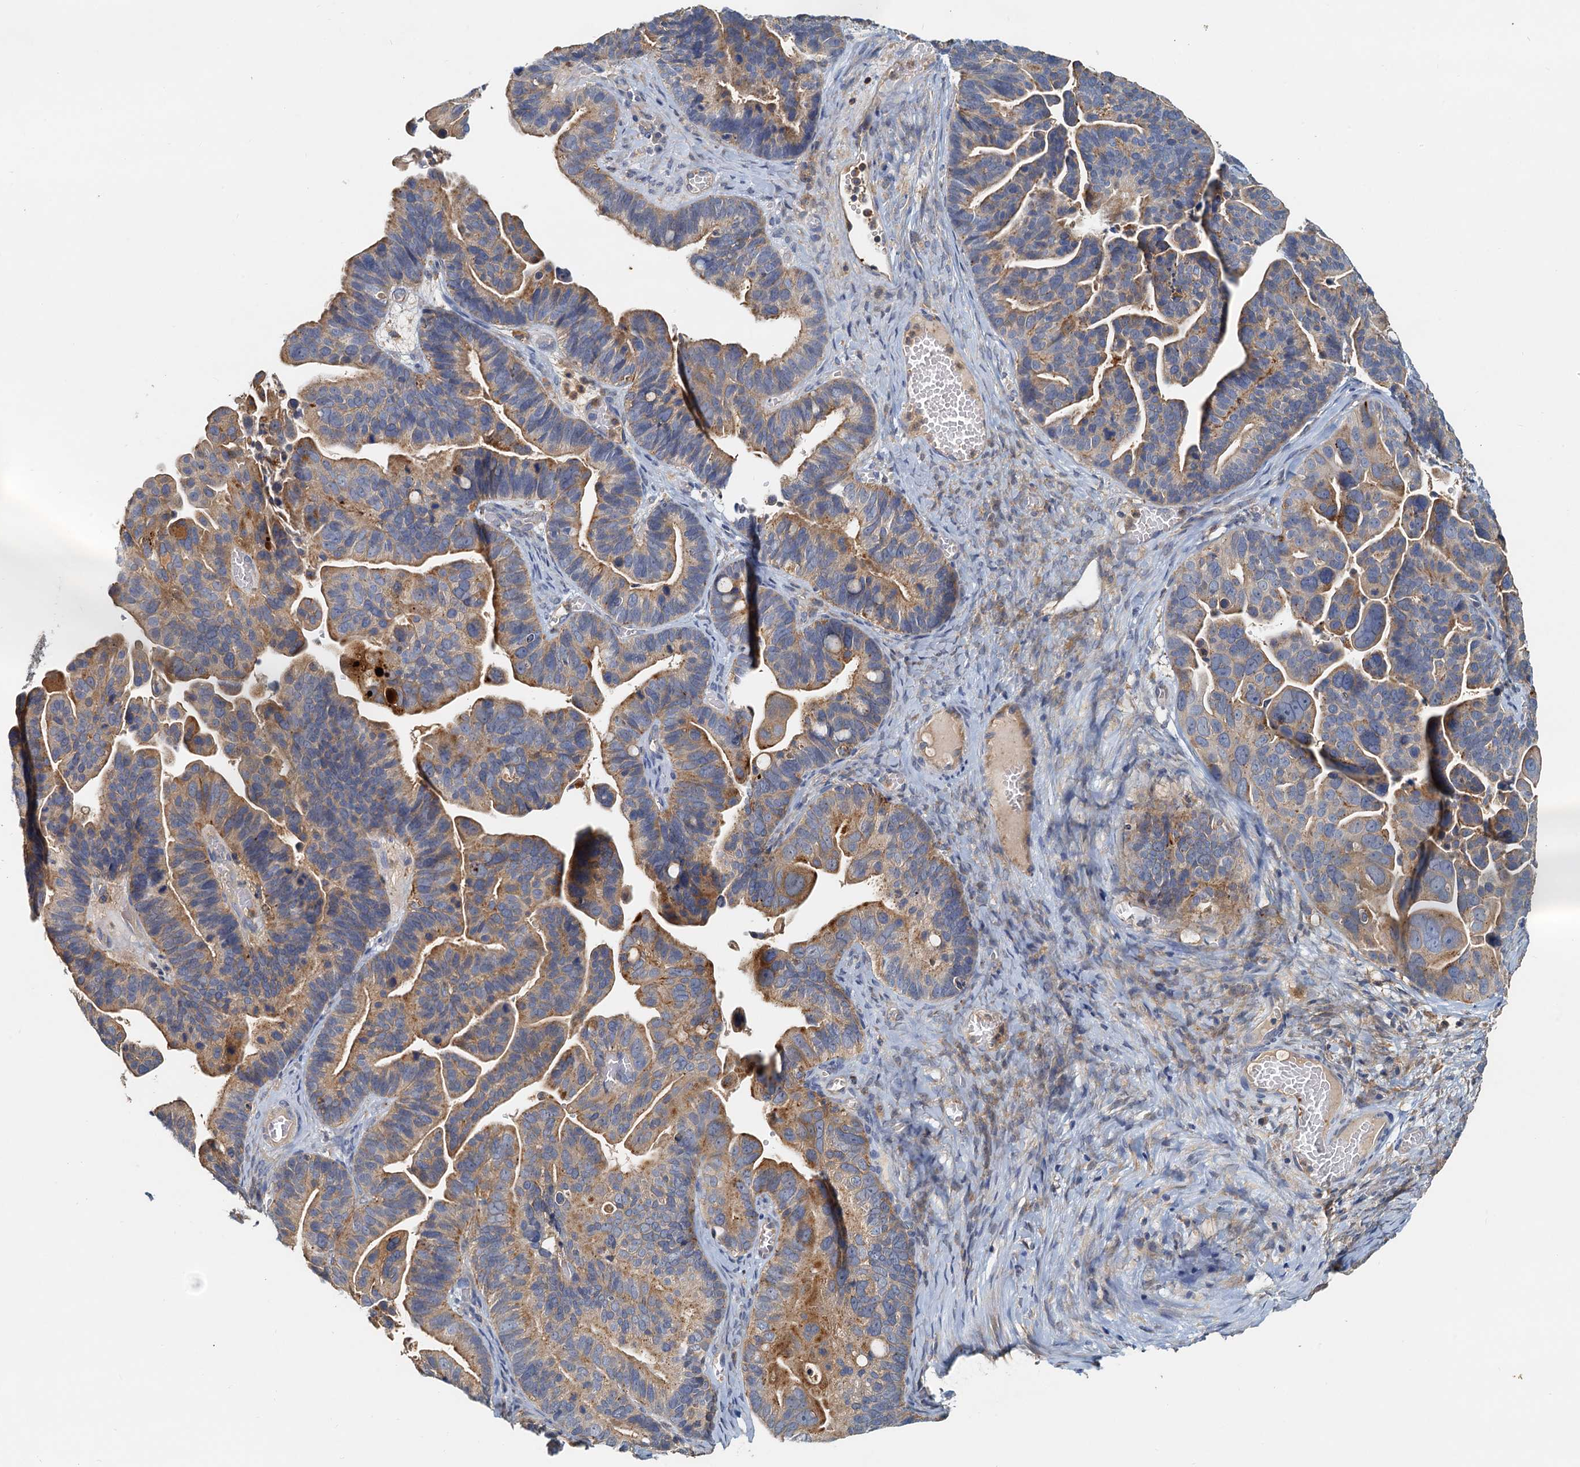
{"staining": {"intensity": "moderate", "quantity": ">75%", "location": "cytoplasmic/membranous"}, "tissue": "ovarian cancer", "cell_type": "Tumor cells", "image_type": "cancer", "snomed": [{"axis": "morphology", "description": "Cystadenocarcinoma, serous, NOS"}, {"axis": "topography", "description": "Ovary"}], "caption": "Approximately >75% of tumor cells in ovarian serous cystadenocarcinoma demonstrate moderate cytoplasmic/membranous protein positivity as visualized by brown immunohistochemical staining.", "gene": "TOLLIP", "patient": {"sex": "female", "age": 56}}